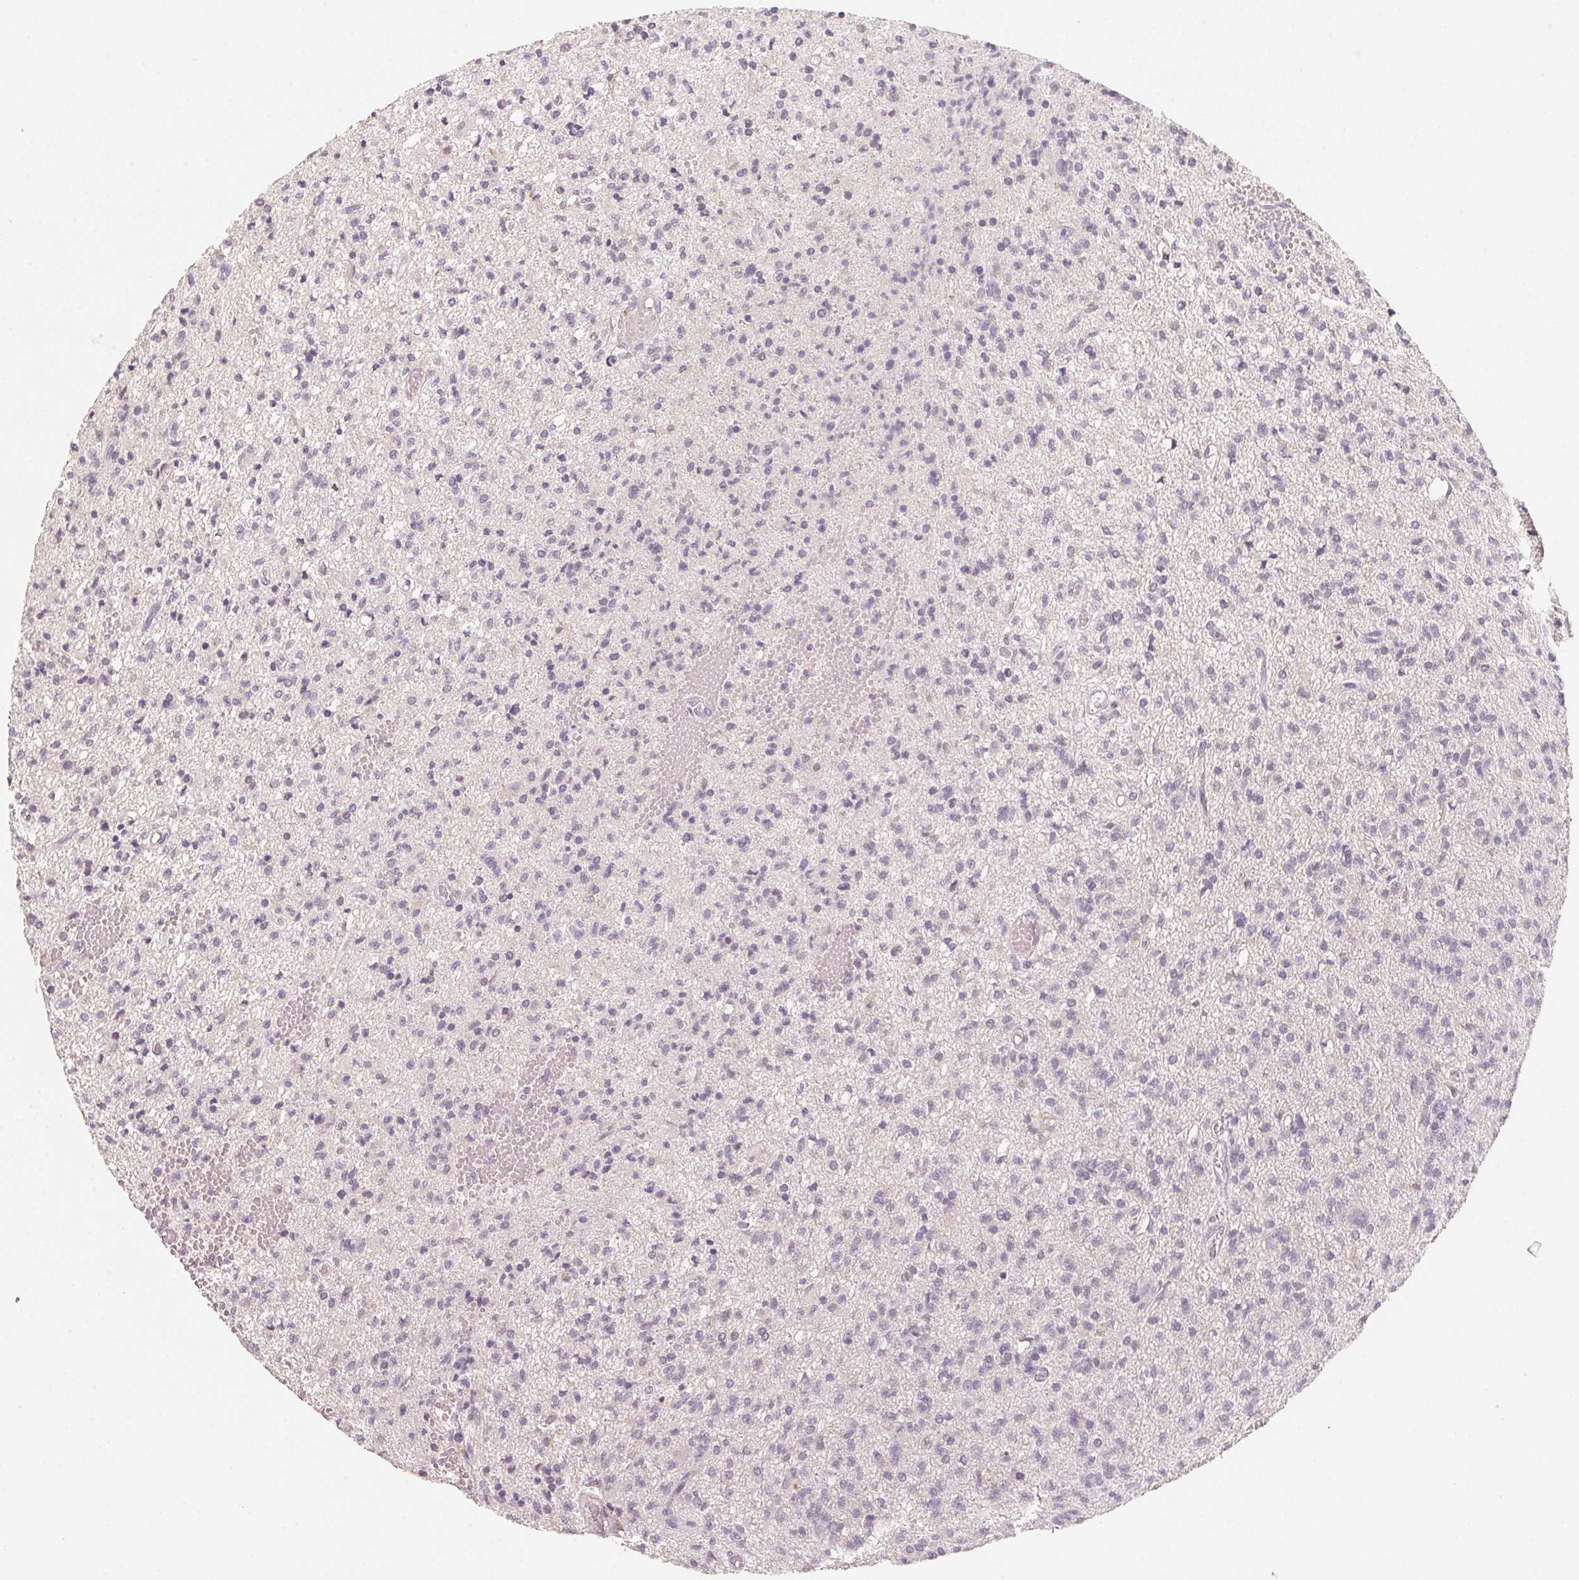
{"staining": {"intensity": "negative", "quantity": "none", "location": "none"}, "tissue": "glioma", "cell_type": "Tumor cells", "image_type": "cancer", "snomed": [{"axis": "morphology", "description": "Glioma, malignant, Low grade"}, {"axis": "topography", "description": "Brain"}], "caption": "The micrograph reveals no significant staining in tumor cells of glioma. (DAB (3,3'-diaminobenzidine) immunohistochemistry, high magnification).", "gene": "TREH", "patient": {"sex": "male", "age": 64}}